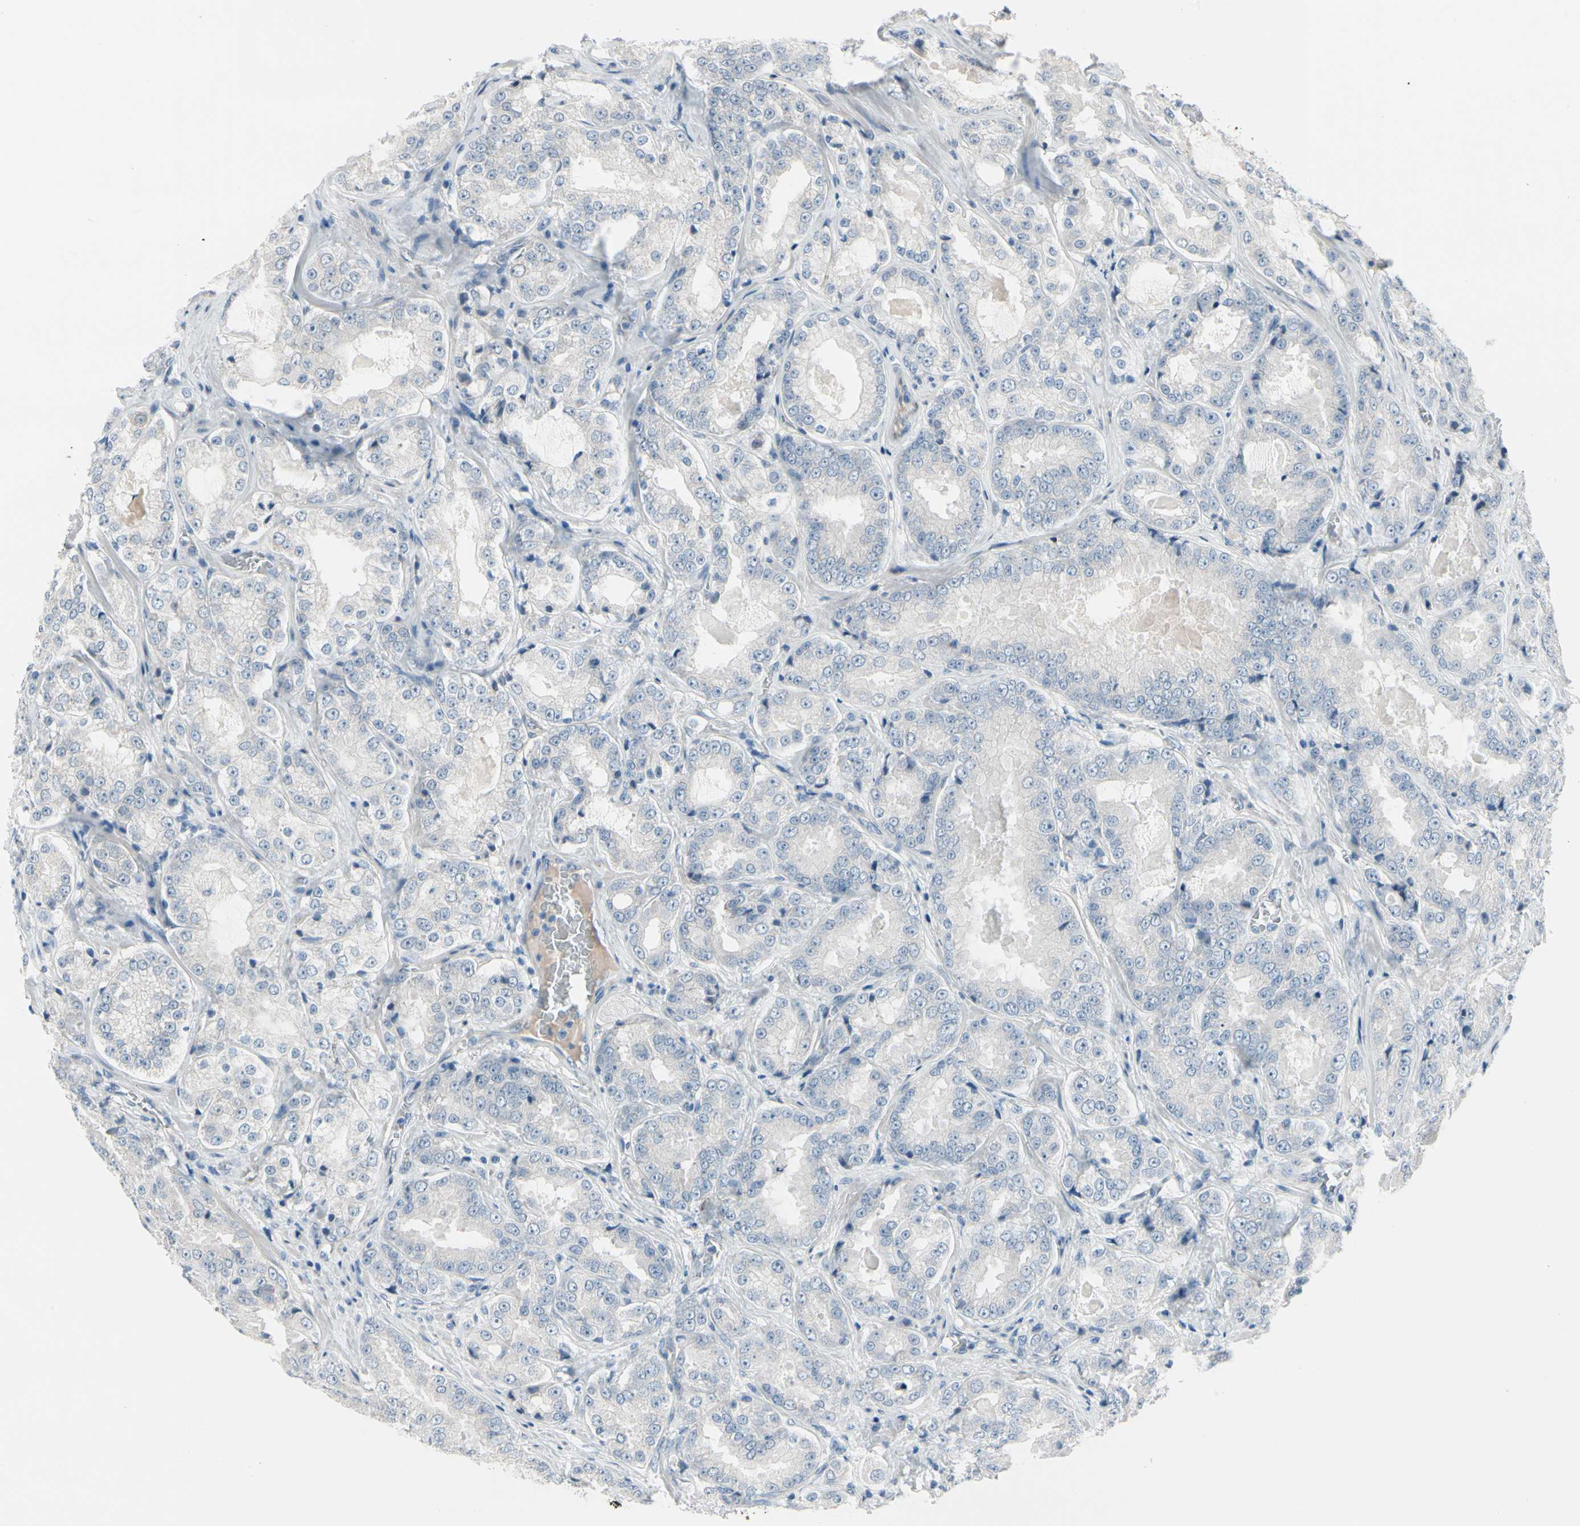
{"staining": {"intensity": "negative", "quantity": "none", "location": "none"}, "tissue": "prostate cancer", "cell_type": "Tumor cells", "image_type": "cancer", "snomed": [{"axis": "morphology", "description": "Adenocarcinoma, High grade"}, {"axis": "topography", "description": "Prostate"}], "caption": "A high-resolution photomicrograph shows immunohistochemistry staining of prostate cancer, which shows no significant expression in tumor cells. Nuclei are stained in blue.", "gene": "PGR", "patient": {"sex": "male", "age": 73}}